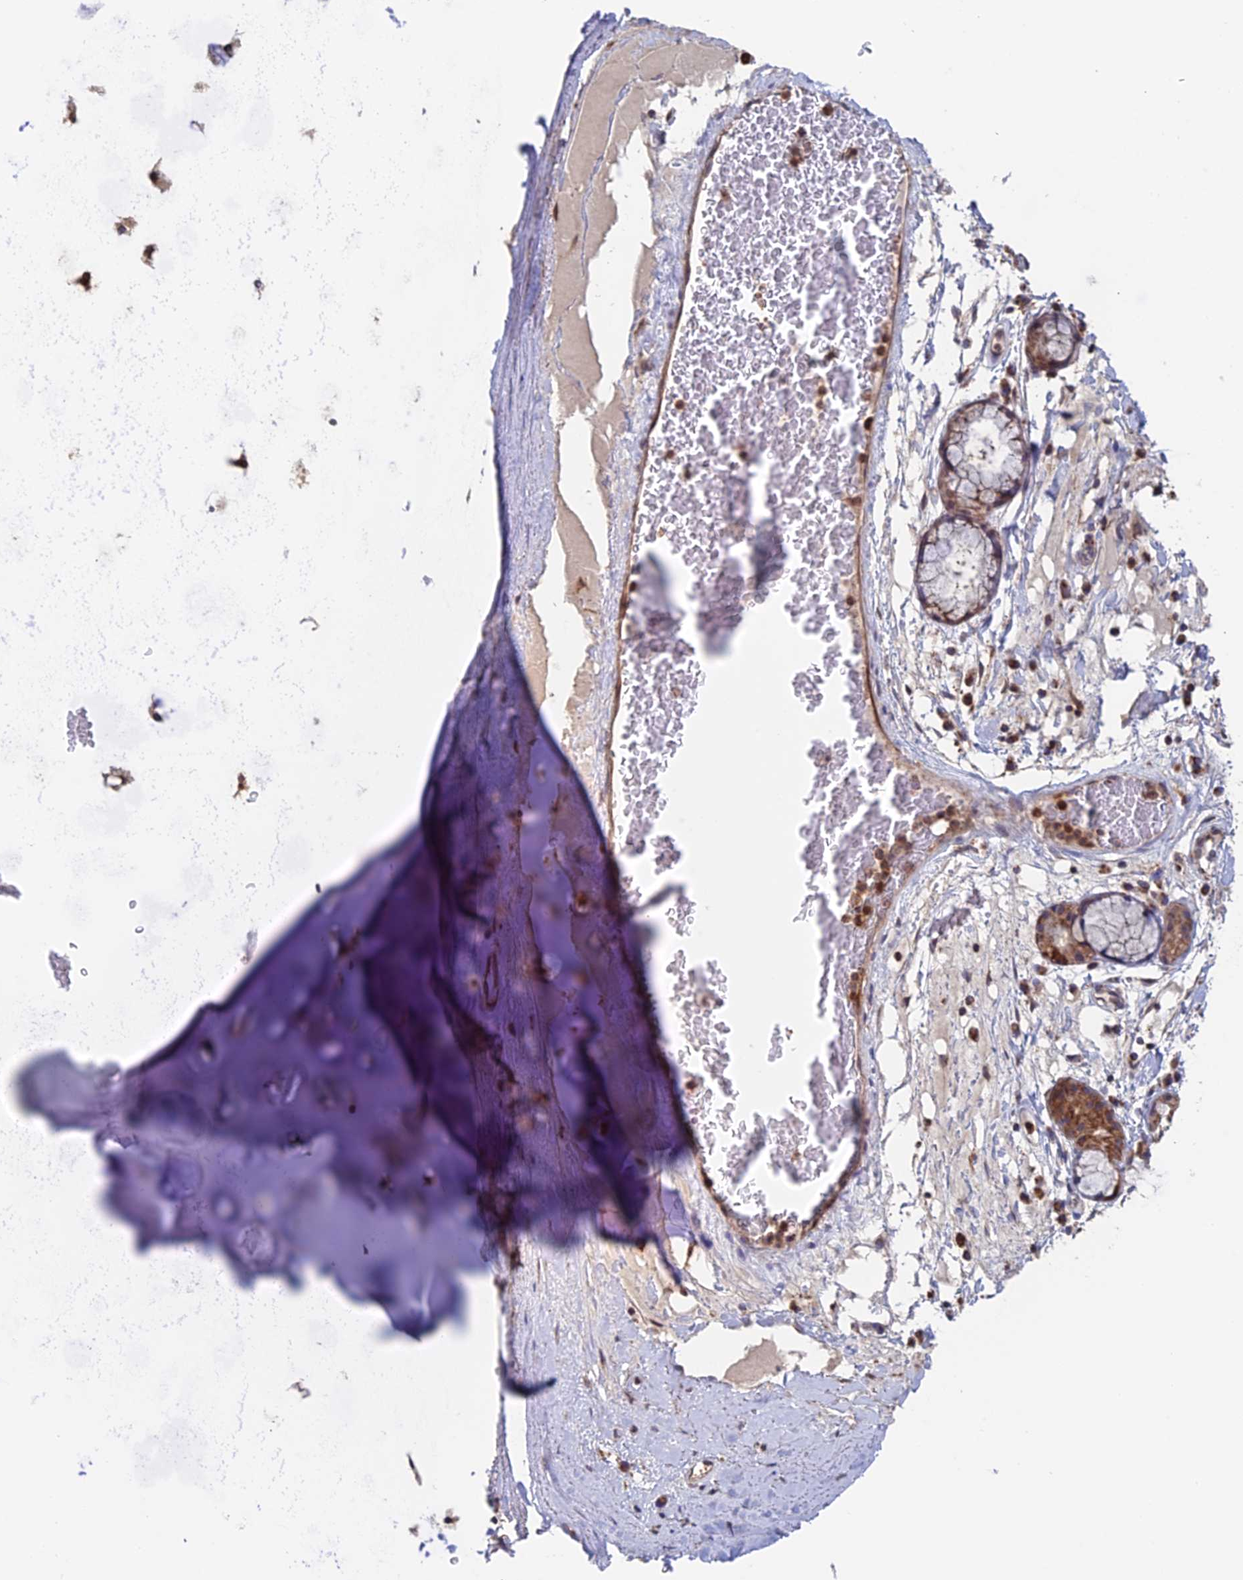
{"staining": {"intensity": "negative", "quantity": "none", "location": "none"}, "tissue": "adipose tissue", "cell_type": "Adipocytes", "image_type": "normal", "snomed": [{"axis": "morphology", "description": "Normal tissue, NOS"}, {"axis": "topography", "description": "Cartilage tissue"}], "caption": "An IHC micrograph of unremarkable adipose tissue is shown. There is no staining in adipocytes of adipose tissue. The staining is performed using DAB (3,3'-diaminobenzidine) brown chromogen with nuclei counter-stained in using hematoxylin.", "gene": "DTYMK", "patient": {"sex": "female", "age": 63}}